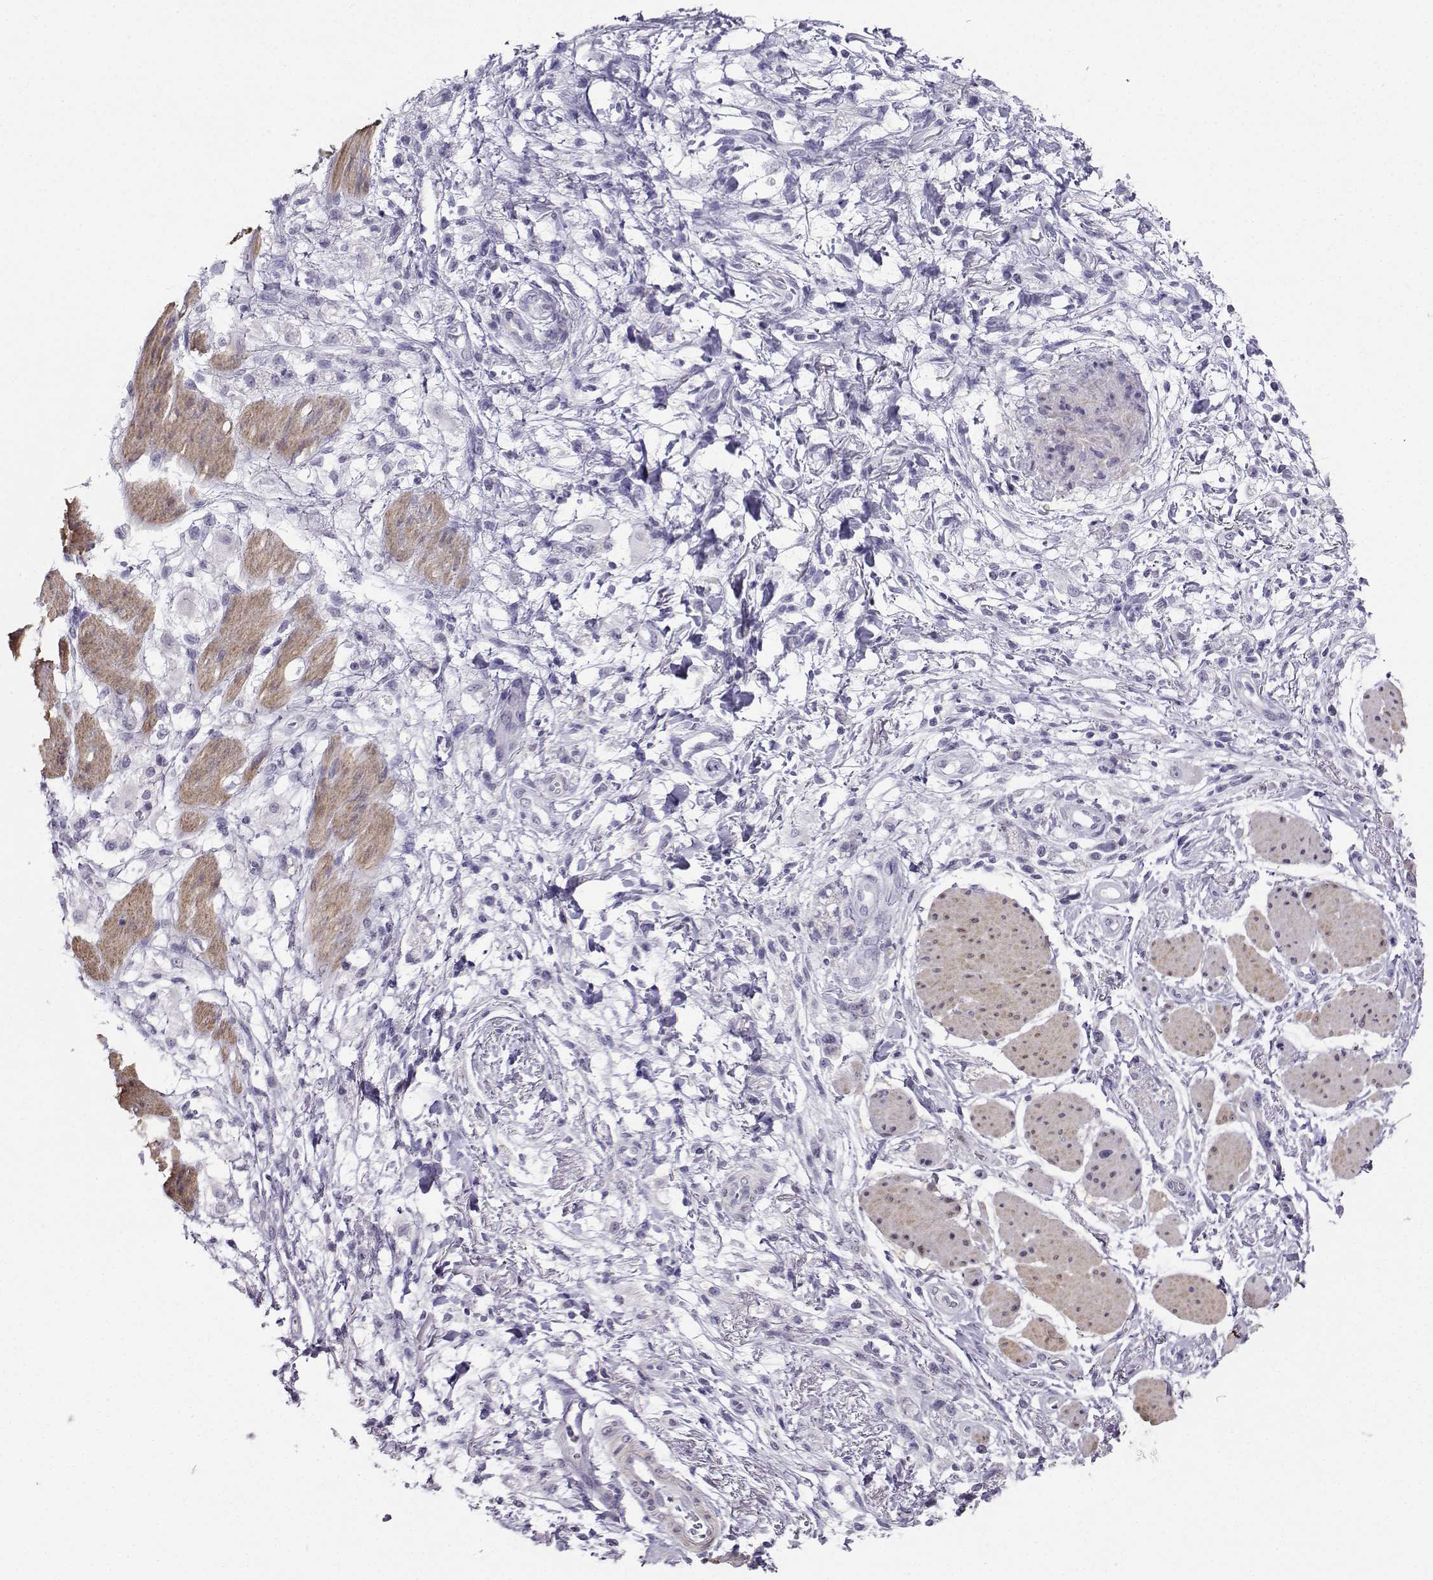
{"staining": {"intensity": "negative", "quantity": "none", "location": "none"}, "tissue": "stomach cancer", "cell_type": "Tumor cells", "image_type": "cancer", "snomed": [{"axis": "morphology", "description": "Adenocarcinoma, NOS"}, {"axis": "topography", "description": "Stomach"}], "caption": "An immunohistochemistry (IHC) image of stomach cancer is shown. There is no staining in tumor cells of stomach cancer.", "gene": "KIF17", "patient": {"sex": "female", "age": 60}}